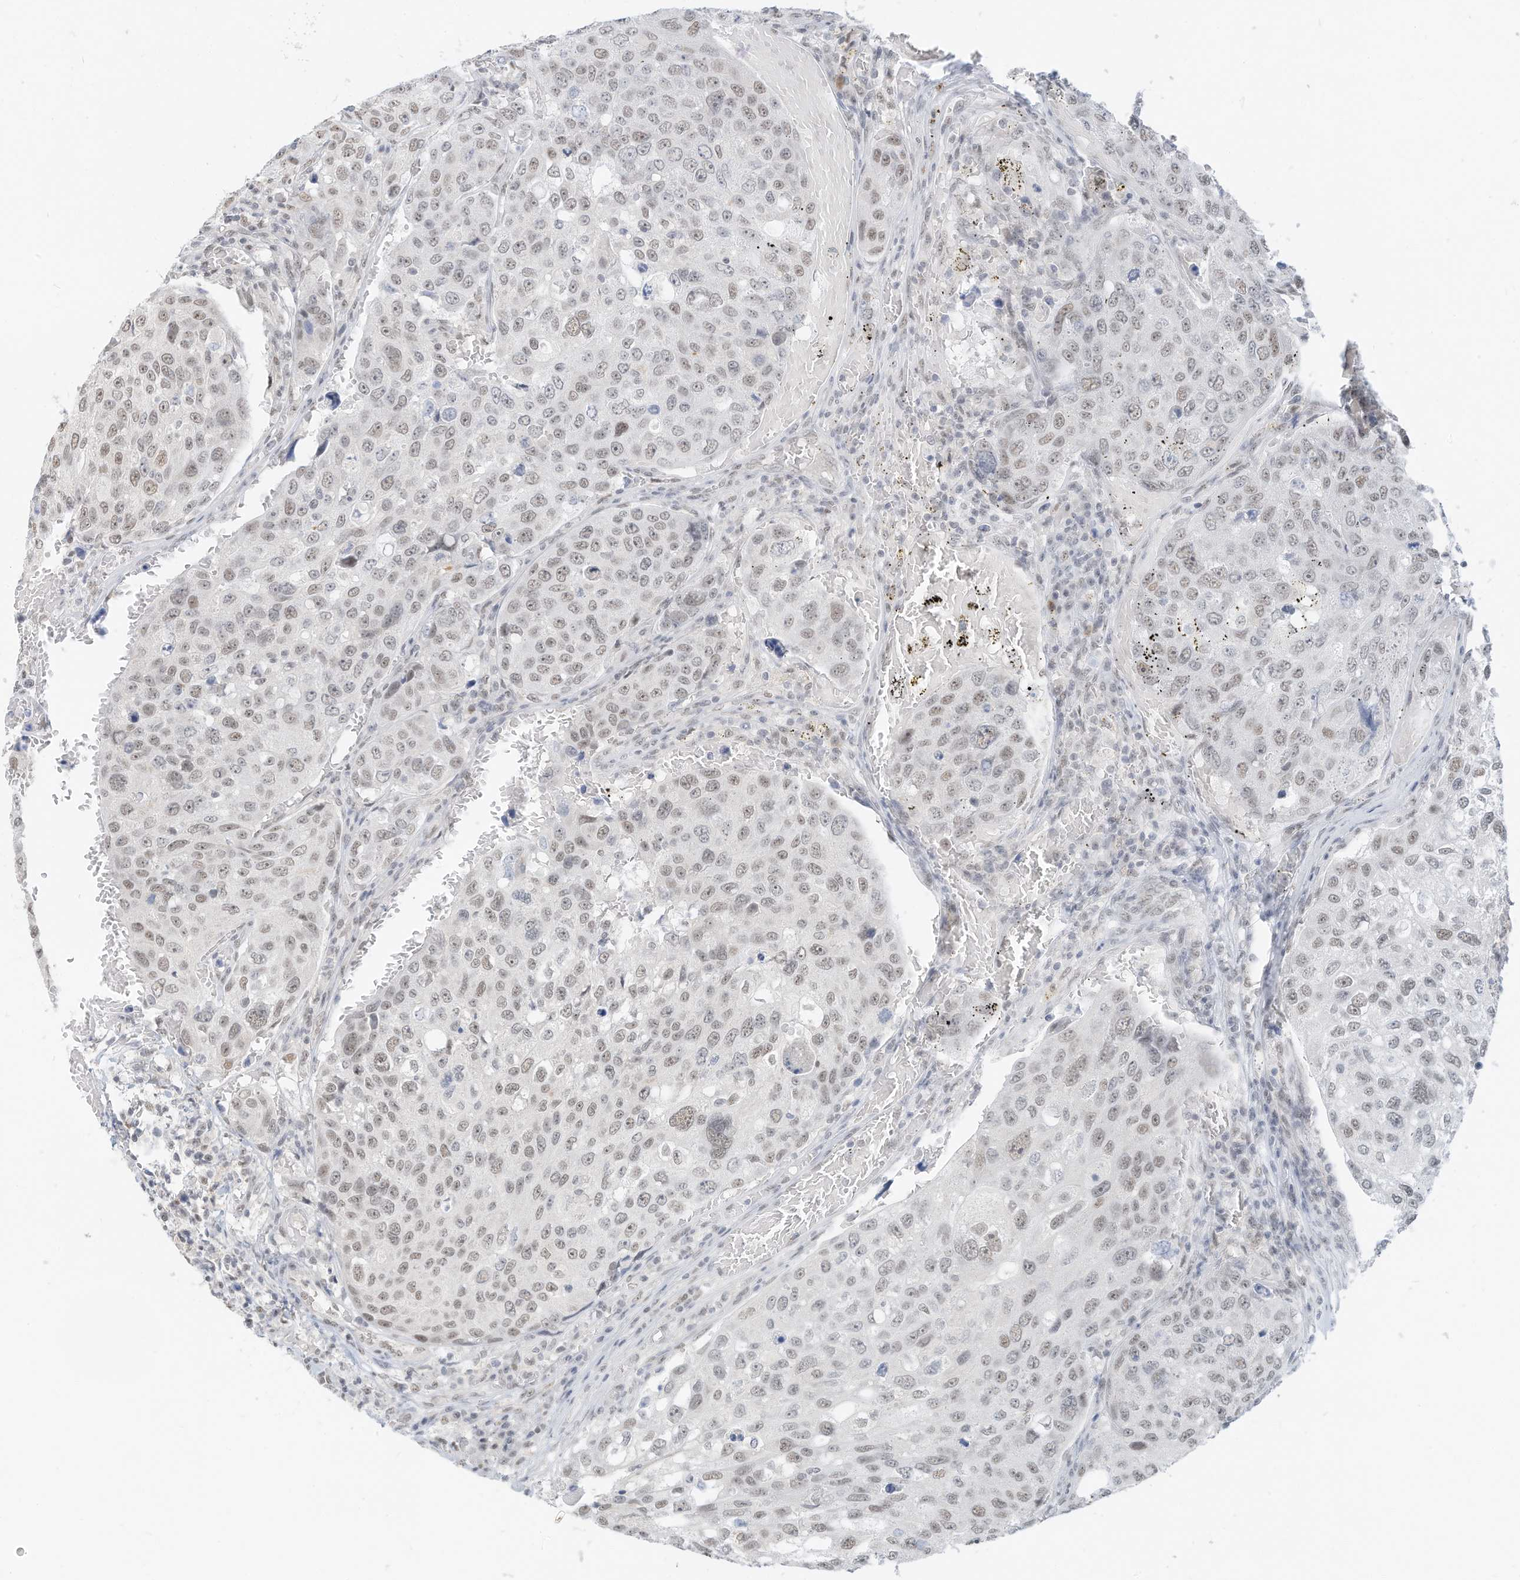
{"staining": {"intensity": "weak", "quantity": "25%-75%", "location": "nuclear"}, "tissue": "urothelial cancer", "cell_type": "Tumor cells", "image_type": "cancer", "snomed": [{"axis": "morphology", "description": "Urothelial carcinoma, High grade"}, {"axis": "topography", "description": "Lymph node"}, {"axis": "topography", "description": "Urinary bladder"}], "caption": "Immunohistochemical staining of human urothelial cancer shows low levels of weak nuclear protein positivity in about 25%-75% of tumor cells.", "gene": "PGC", "patient": {"sex": "male", "age": 51}}